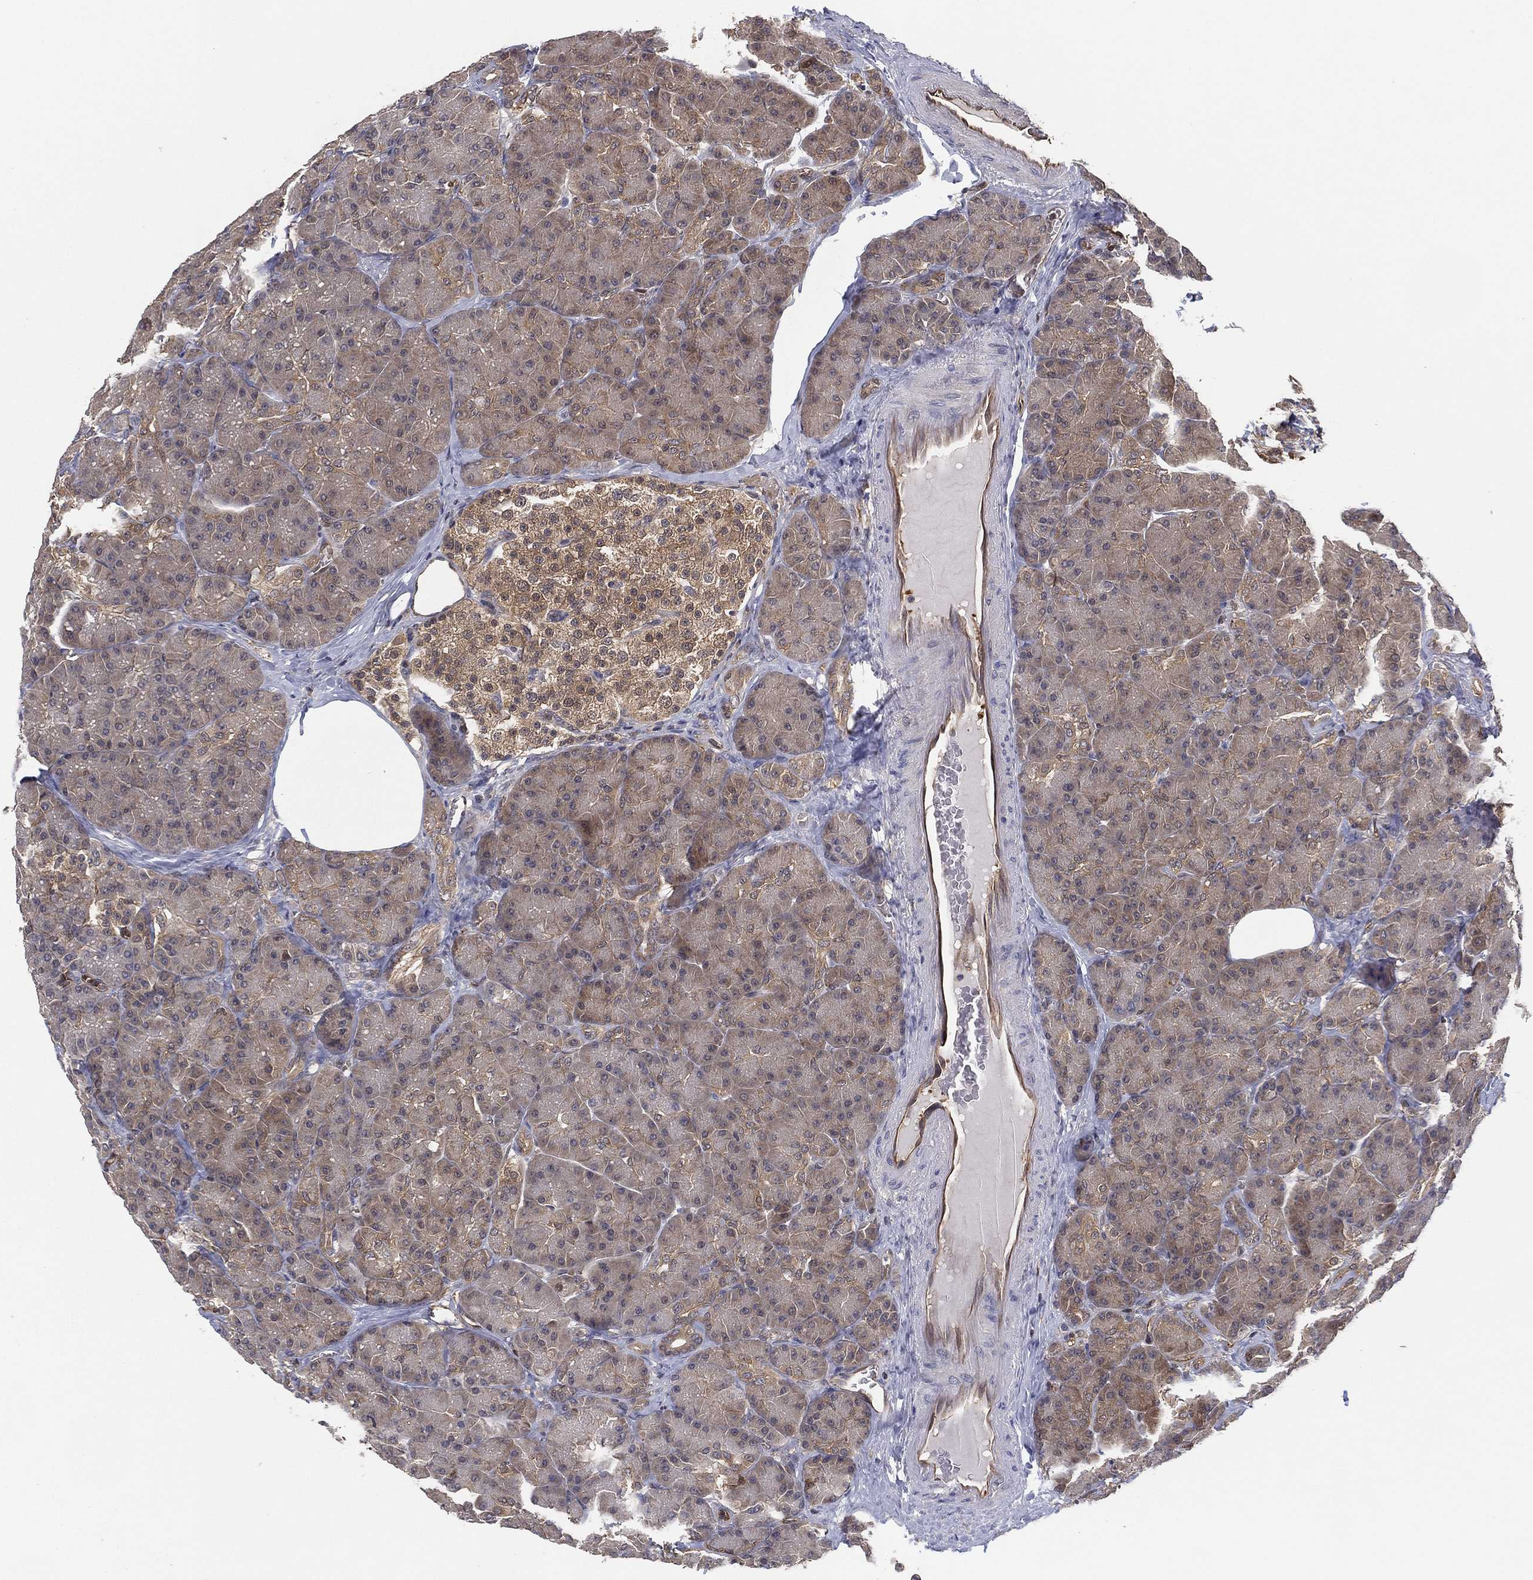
{"staining": {"intensity": "moderate", "quantity": "<25%", "location": "cytoplasmic/membranous"}, "tissue": "pancreas", "cell_type": "Exocrine glandular cells", "image_type": "normal", "snomed": [{"axis": "morphology", "description": "Normal tissue, NOS"}, {"axis": "topography", "description": "Pancreas"}], "caption": "Moderate cytoplasmic/membranous expression is present in about <25% of exocrine glandular cells in unremarkable pancreas.", "gene": "PSMG4", "patient": {"sex": "male", "age": 57}}